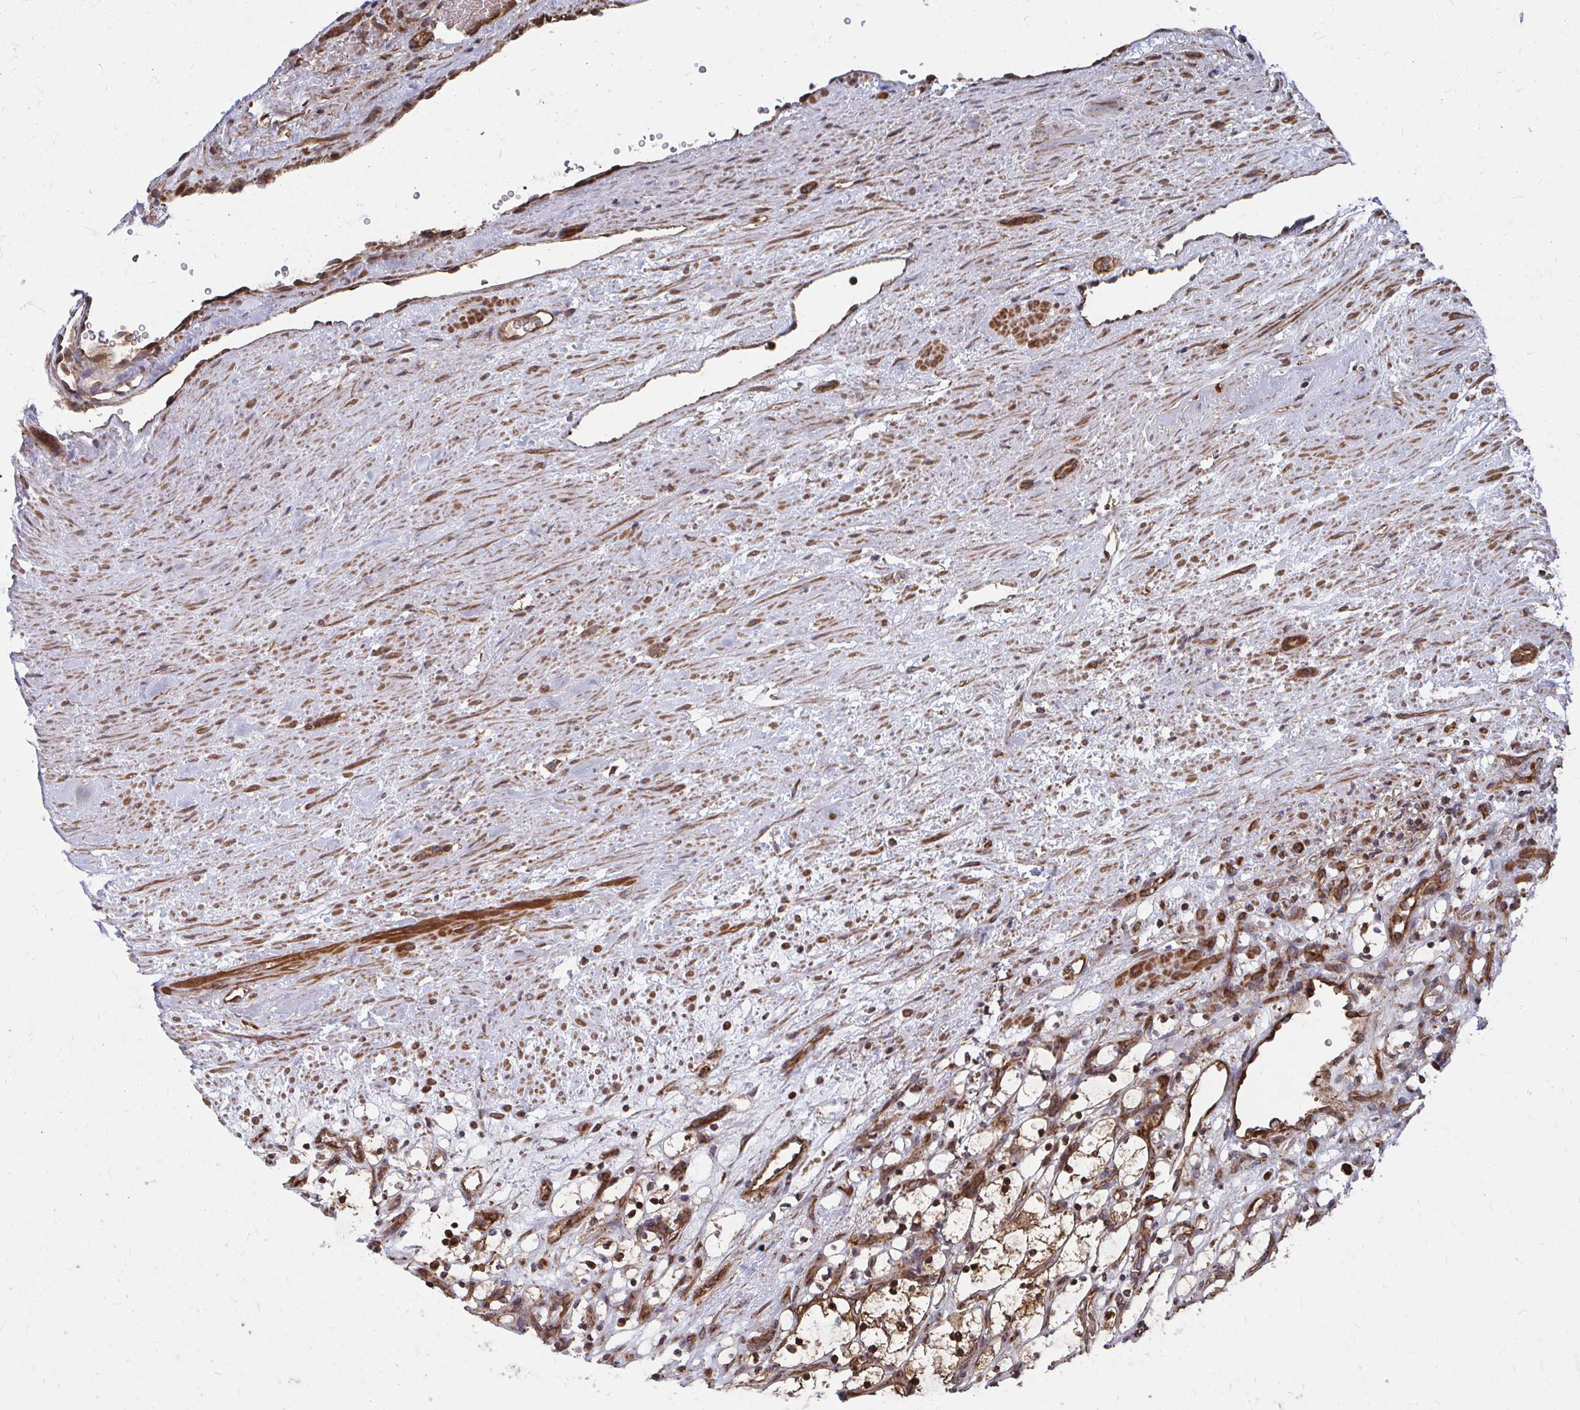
{"staining": {"intensity": "moderate", "quantity": ">75%", "location": "cytoplasmic/membranous,nuclear"}, "tissue": "renal cancer", "cell_type": "Tumor cells", "image_type": "cancer", "snomed": [{"axis": "morphology", "description": "Adenocarcinoma, NOS"}, {"axis": "topography", "description": "Kidney"}], "caption": "IHC micrograph of neoplastic tissue: renal adenocarcinoma stained using immunohistochemistry (IHC) exhibits medium levels of moderate protein expression localized specifically in the cytoplasmic/membranous and nuclear of tumor cells, appearing as a cytoplasmic/membranous and nuclear brown color.", "gene": "FAM89A", "patient": {"sex": "female", "age": 69}}